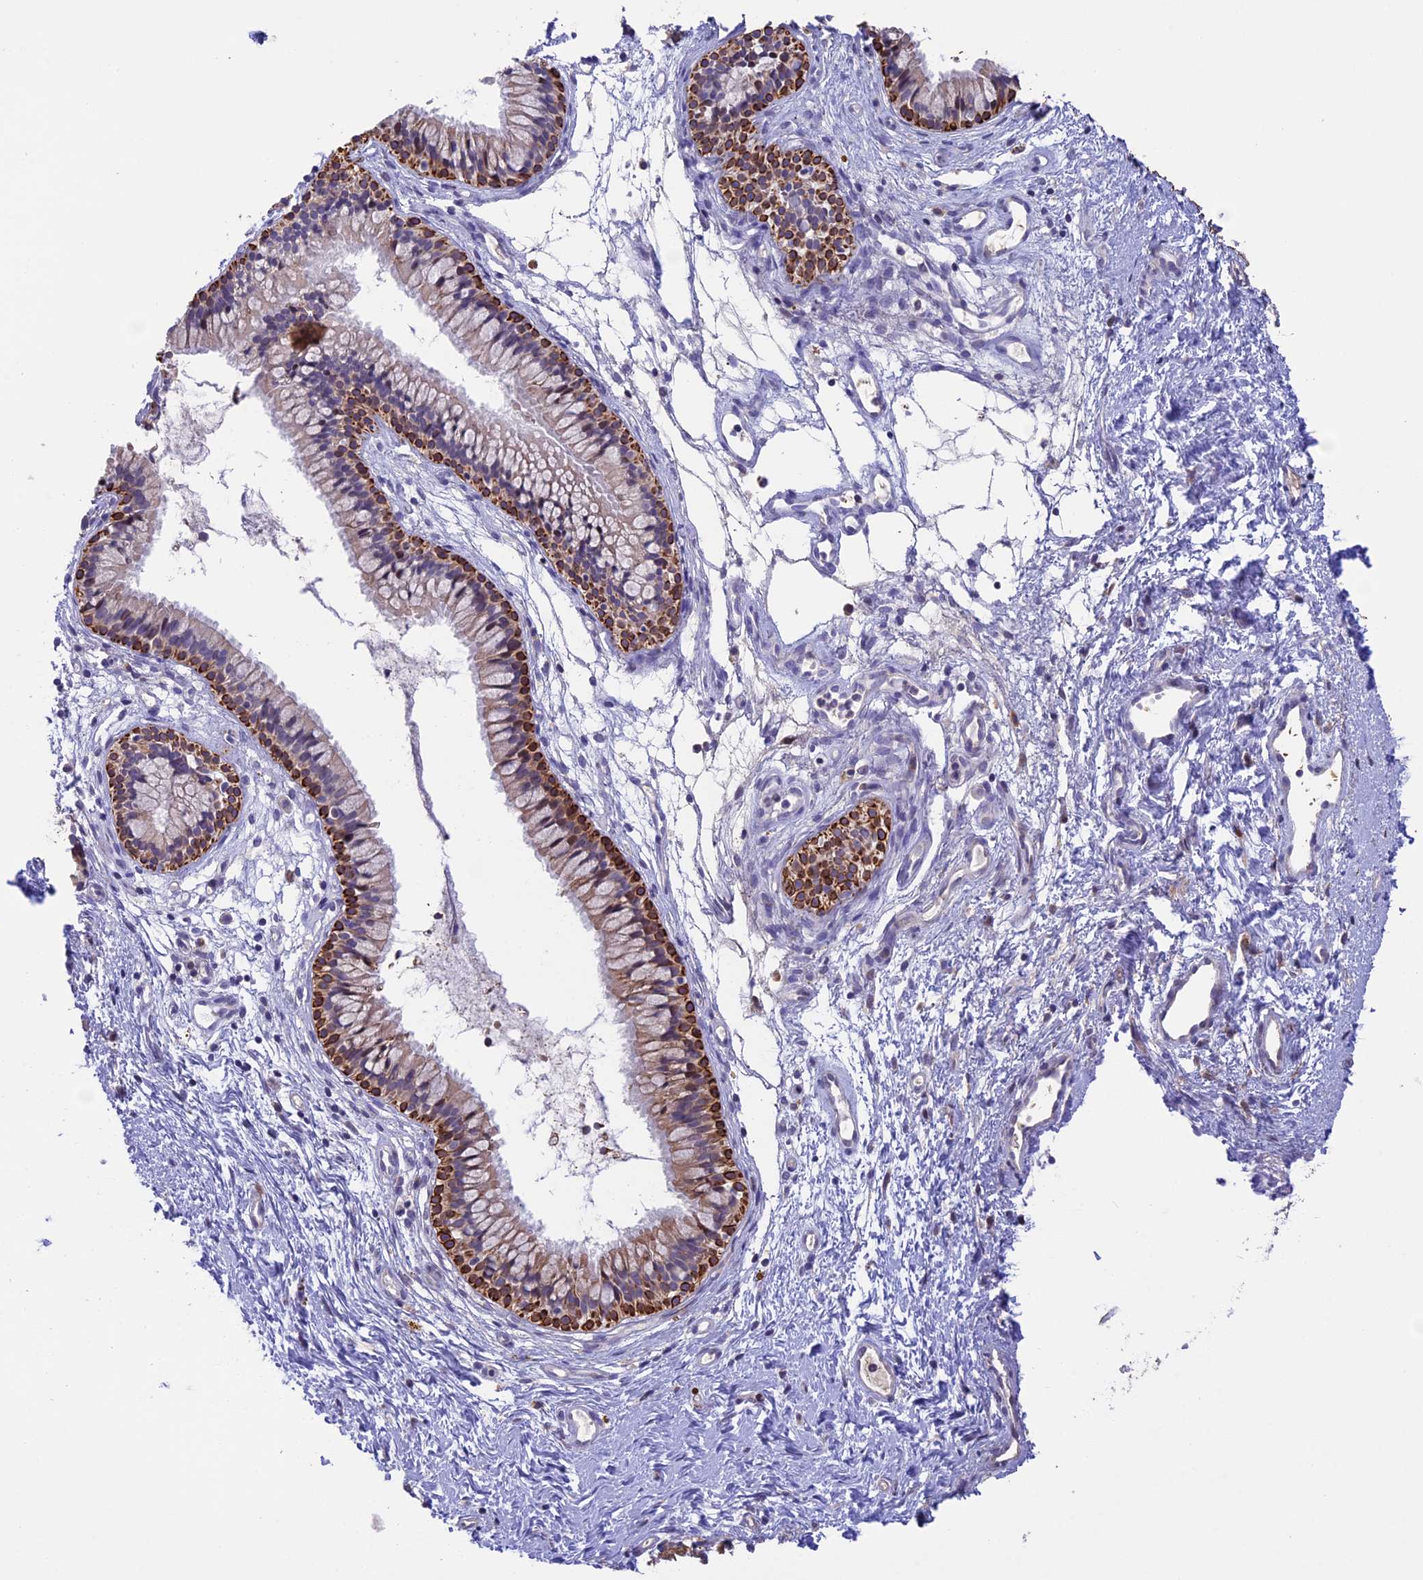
{"staining": {"intensity": "strong", "quantity": "25%-75%", "location": "cytoplasmic/membranous"}, "tissue": "nasopharynx", "cell_type": "Respiratory epithelial cells", "image_type": "normal", "snomed": [{"axis": "morphology", "description": "Normal tissue, NOS"}, {"axis": "topography", "description": "Nasopharynx"}], "caption": "Protein positivity by immunohistochemistry displays strong cytoplasmic/membranous staining in about 25%-75% of respiratory epithelial cells in unremarkable nasopharynx. (Brightfield microscopy of DAB IHC at high magnification).", "gene": "DMRTA2", "patient": {"sex": "male", "age": 82}}